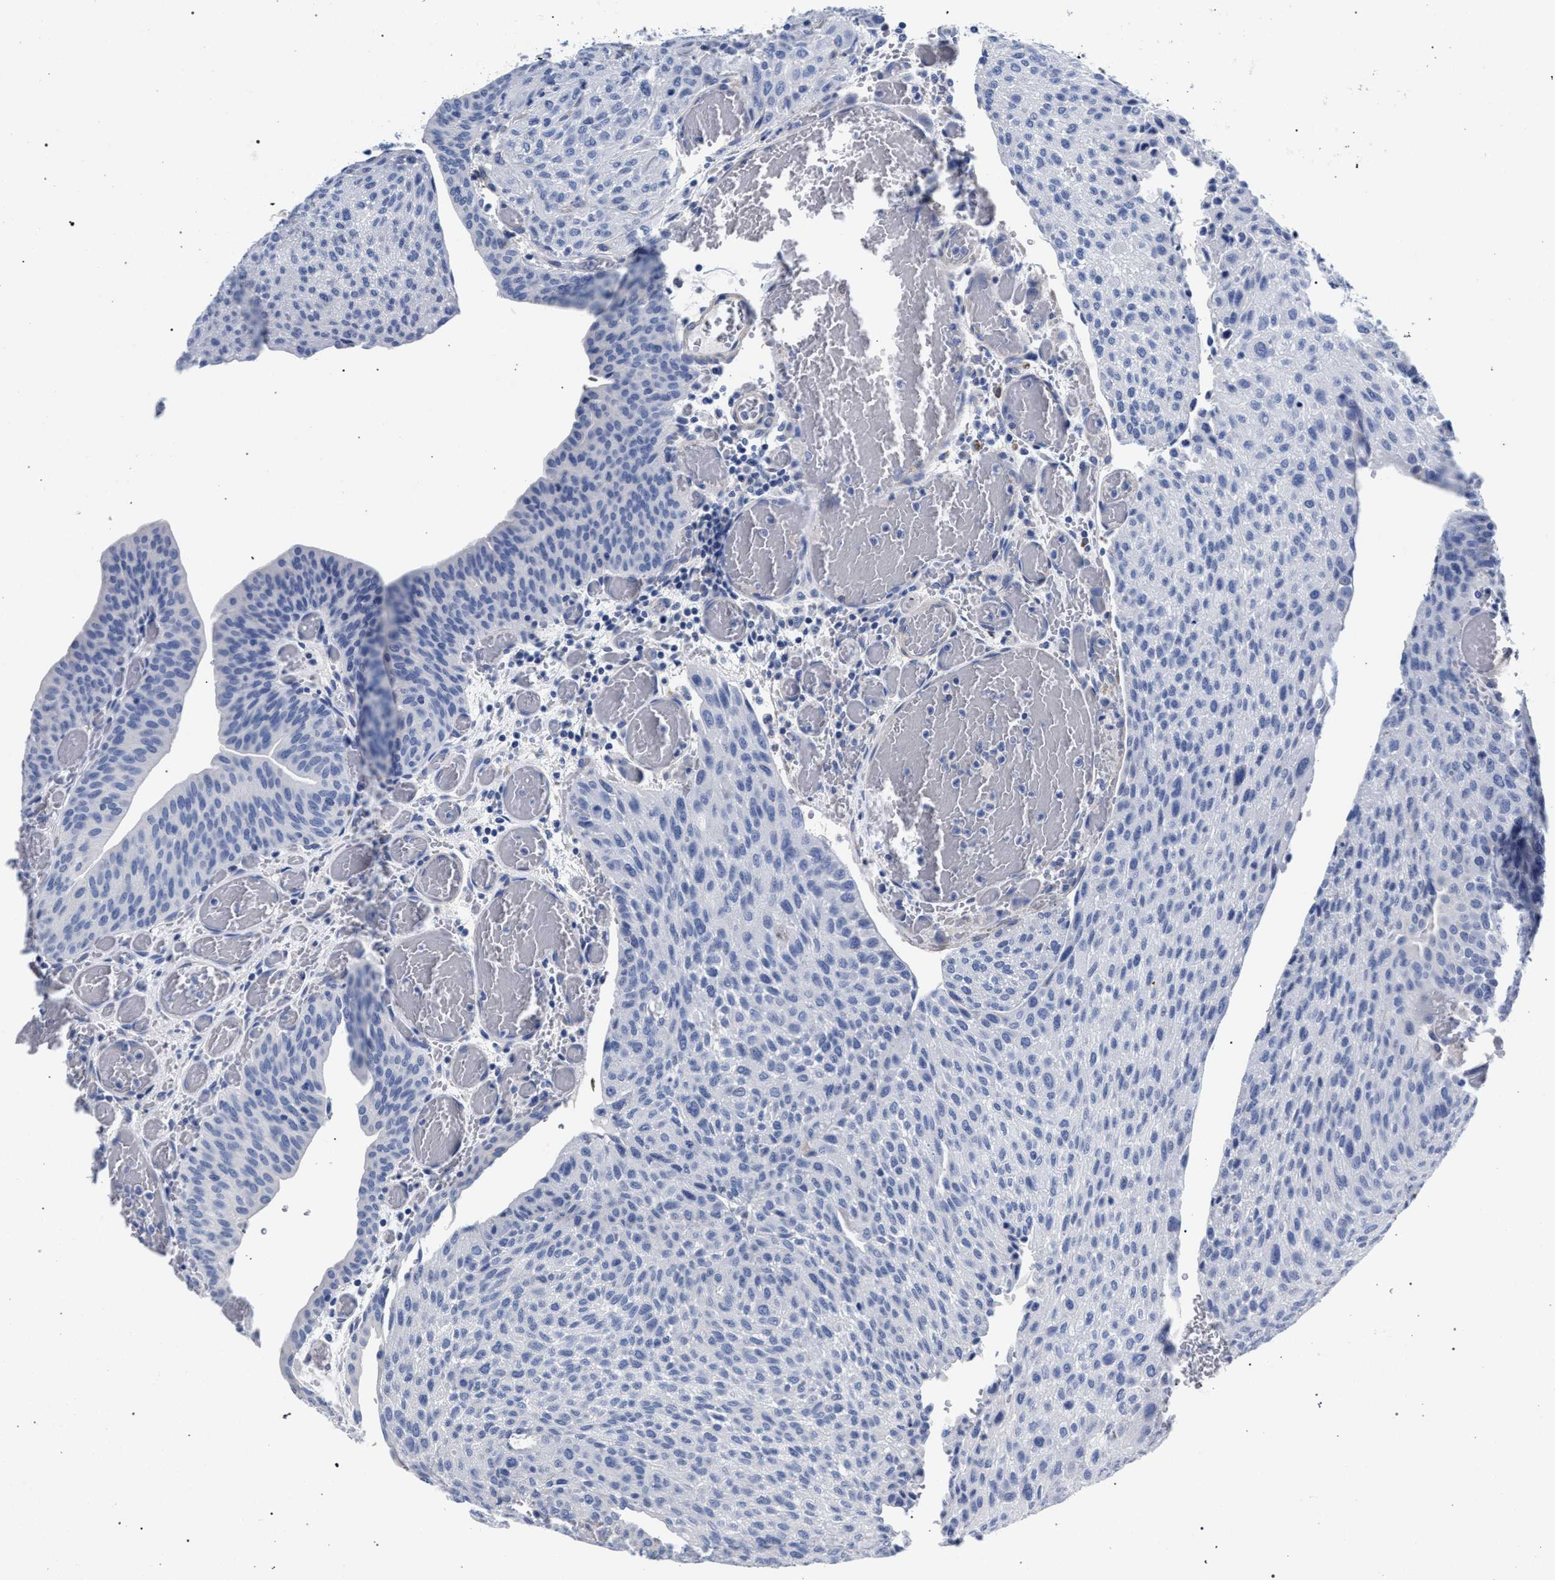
{"staining": {"intensity": "negative", "quantity": "none", "location": "none"}, "tissue": "urothelial cancer", "cell_type": "Tumor cells", "image_type": "cancer", "snomed": [{"axis": "morphology", "description": "Urothelial carcinoma, Low grade"}, {"axis": "morphology", "description": "Urothelial carcinoma, High grade"}, {"axis": "topography", "description": "Urinary bladder"}], "caption": "Human urothelial carcinoma (high-grade) stained for a protein using immunohistochemistry (IHC) exhibits no staining in tumor cells.", "gene": "AKAP4", "patient": {"sex": "male", "age": 35}}